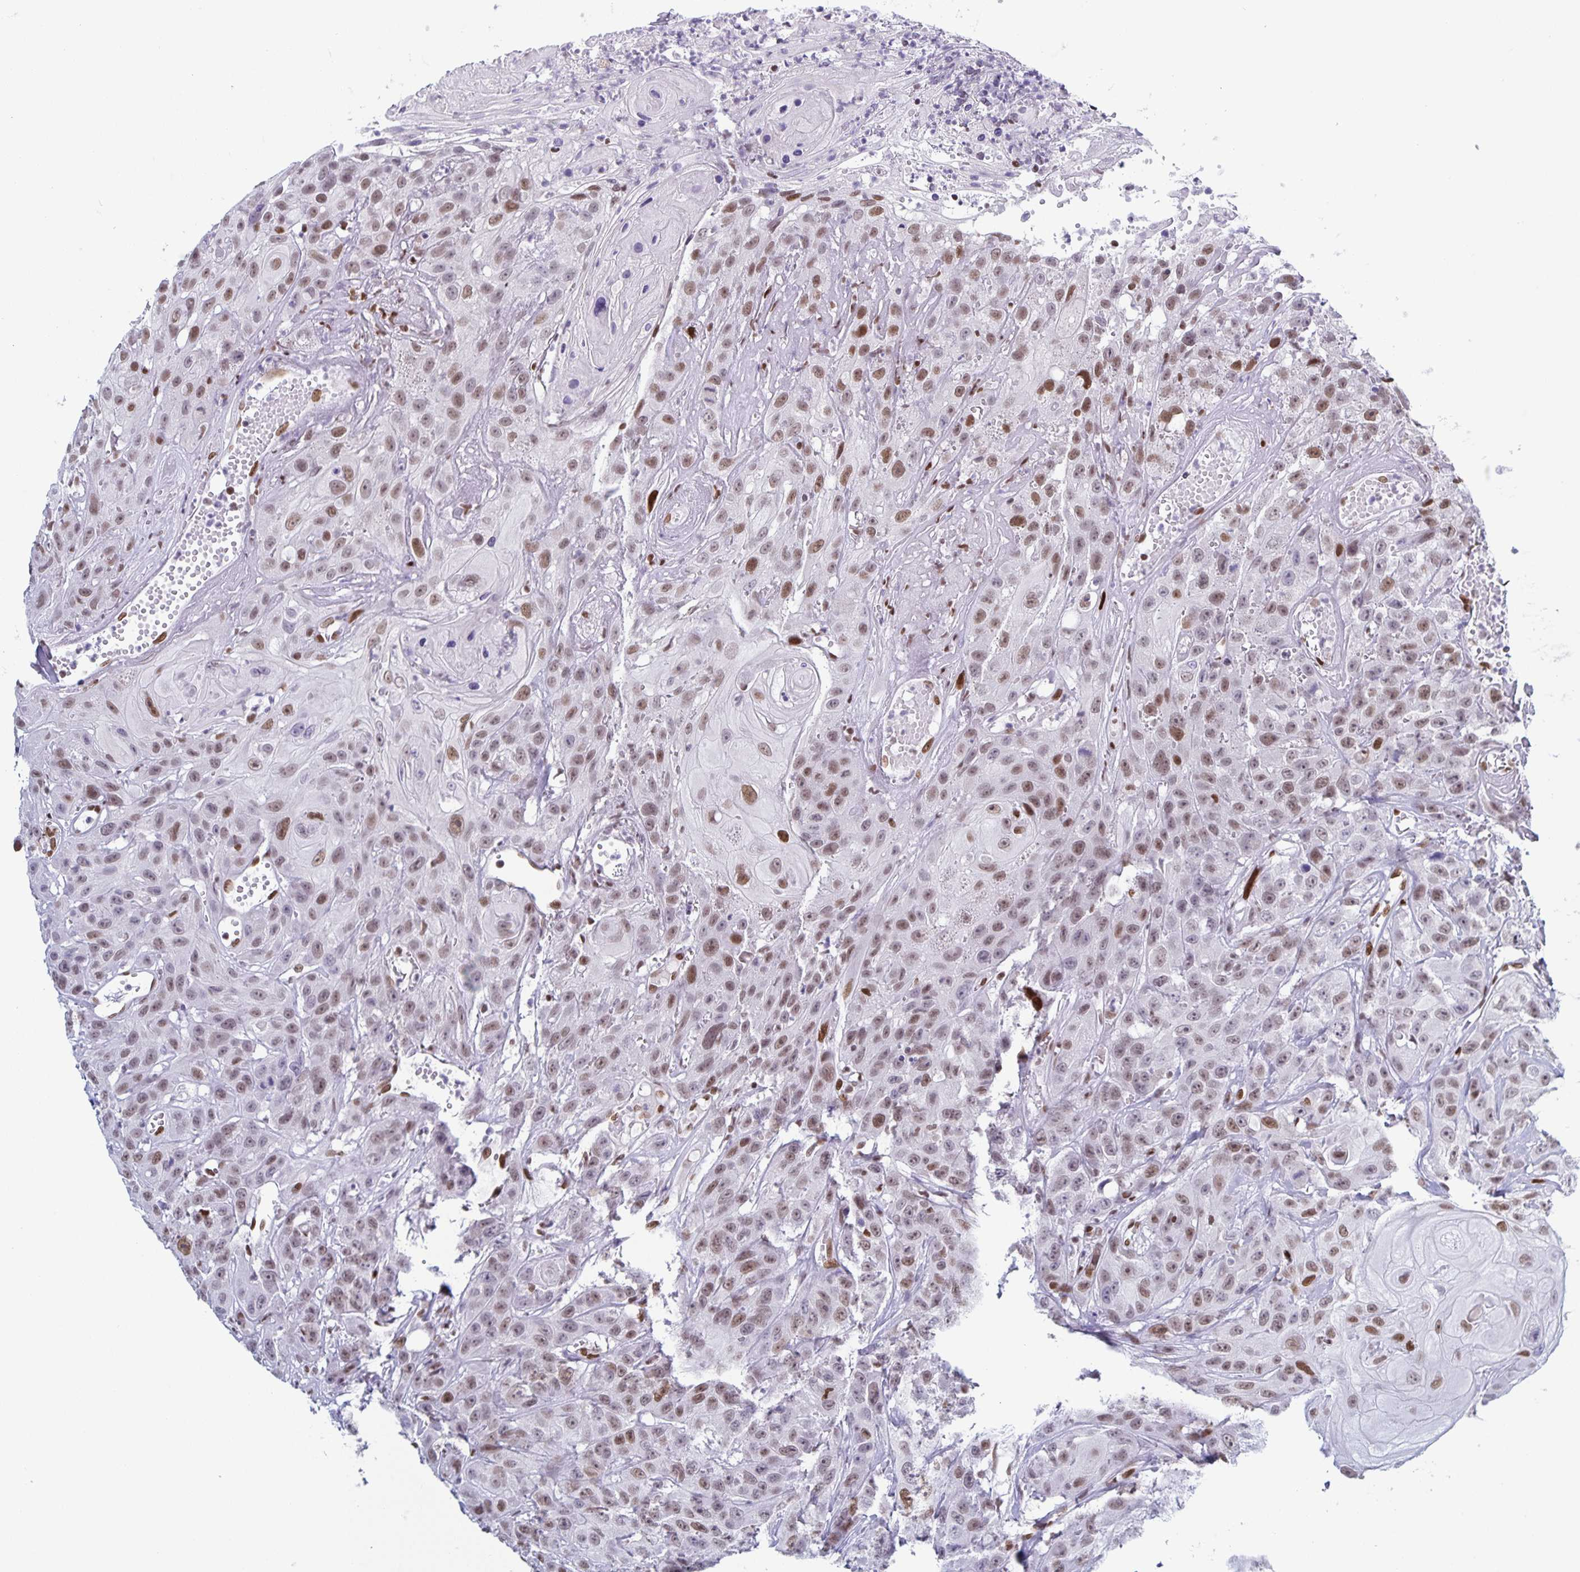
{"staining": {"intensity": "moderate", "quantity": ">75%", "location": "nuclear"}, "tissue": "head and neck cancer", "cell_type": "Tumor cells", "image_type": "cancer", "snomed": [{"axis": "morphology", "description": "Squamous cell carcinoma, NOS"}, {"axis": "topography", "description": "Head-Neck"}], "caption": "Immunohistochemical staining of head and neck squamous cell carcinoma reveals moderate nuclear protein staining in about >75% of tumor cells. (Stains: DAB in brown, nuclei in blue, Microscopy: brightfield microscopy at high magnification).", "gene": "JUND", "patient": {"sex": "male", "age": 57}}